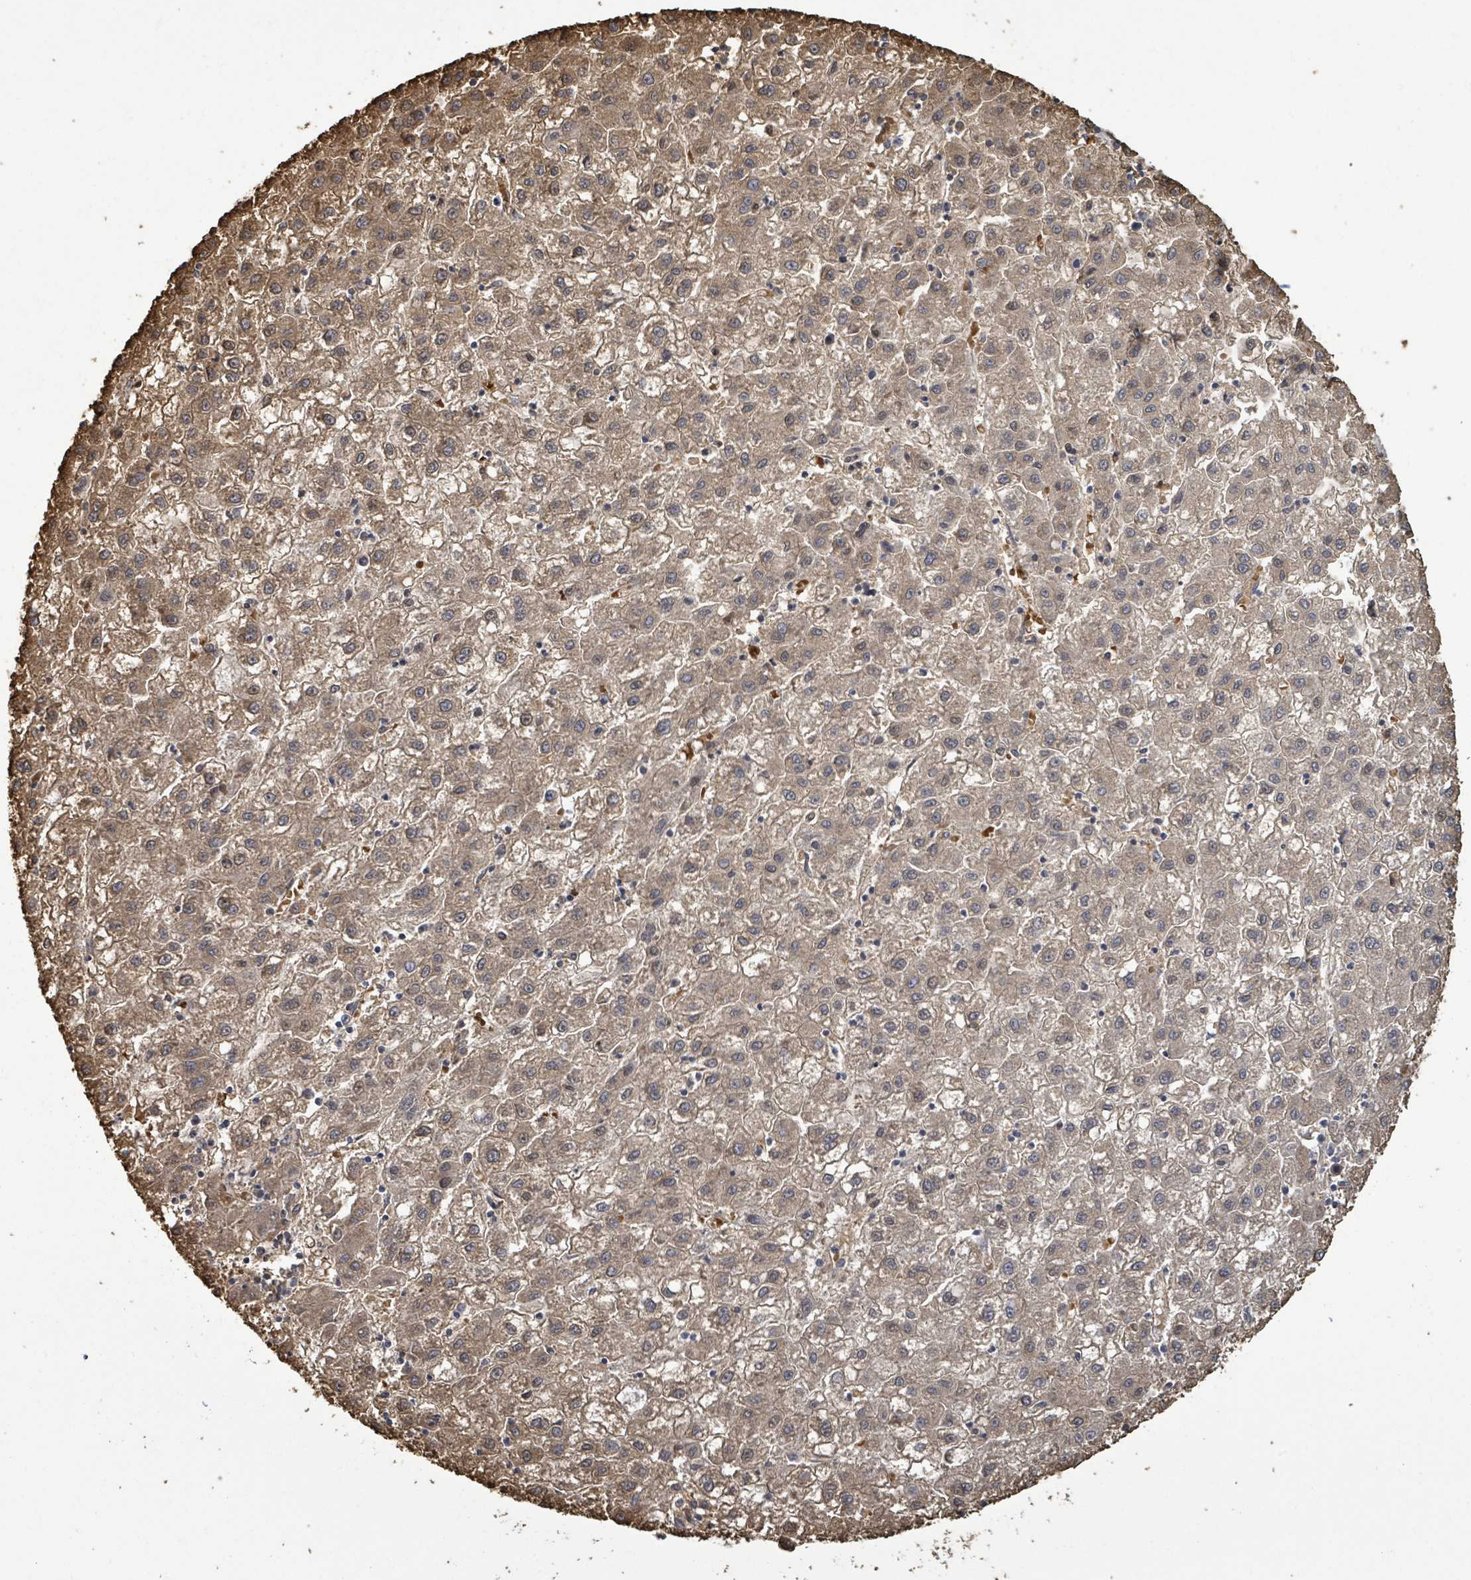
{"staining": {"intensity": "moderate", "quantity": ">75%", "location": "cytoplasmic/membranous,nuclear"}, "tissue": "liver cancer", "cell_type": "Tumor cells", "image_type": "cancer", "snomed": [{"axis": "morphology", "description": "Carcinoma, Hepatocellular, NOS"}, {"axis": "topography", "description": "Liver"}], "caption": "Immunohistochemical staining of hepatocellular carcinoma (liver) demonstrates moderate cytoplasmic/membranous and nuclear protein staining in about >75% of tumor cells. The staining is performed using DAB brown chromogen to label protein expression. The nuclei are counter-stained blue using hematoxylin.", "gene": "MAP3K6", "patient": {"sex": "male", "age": 72}}